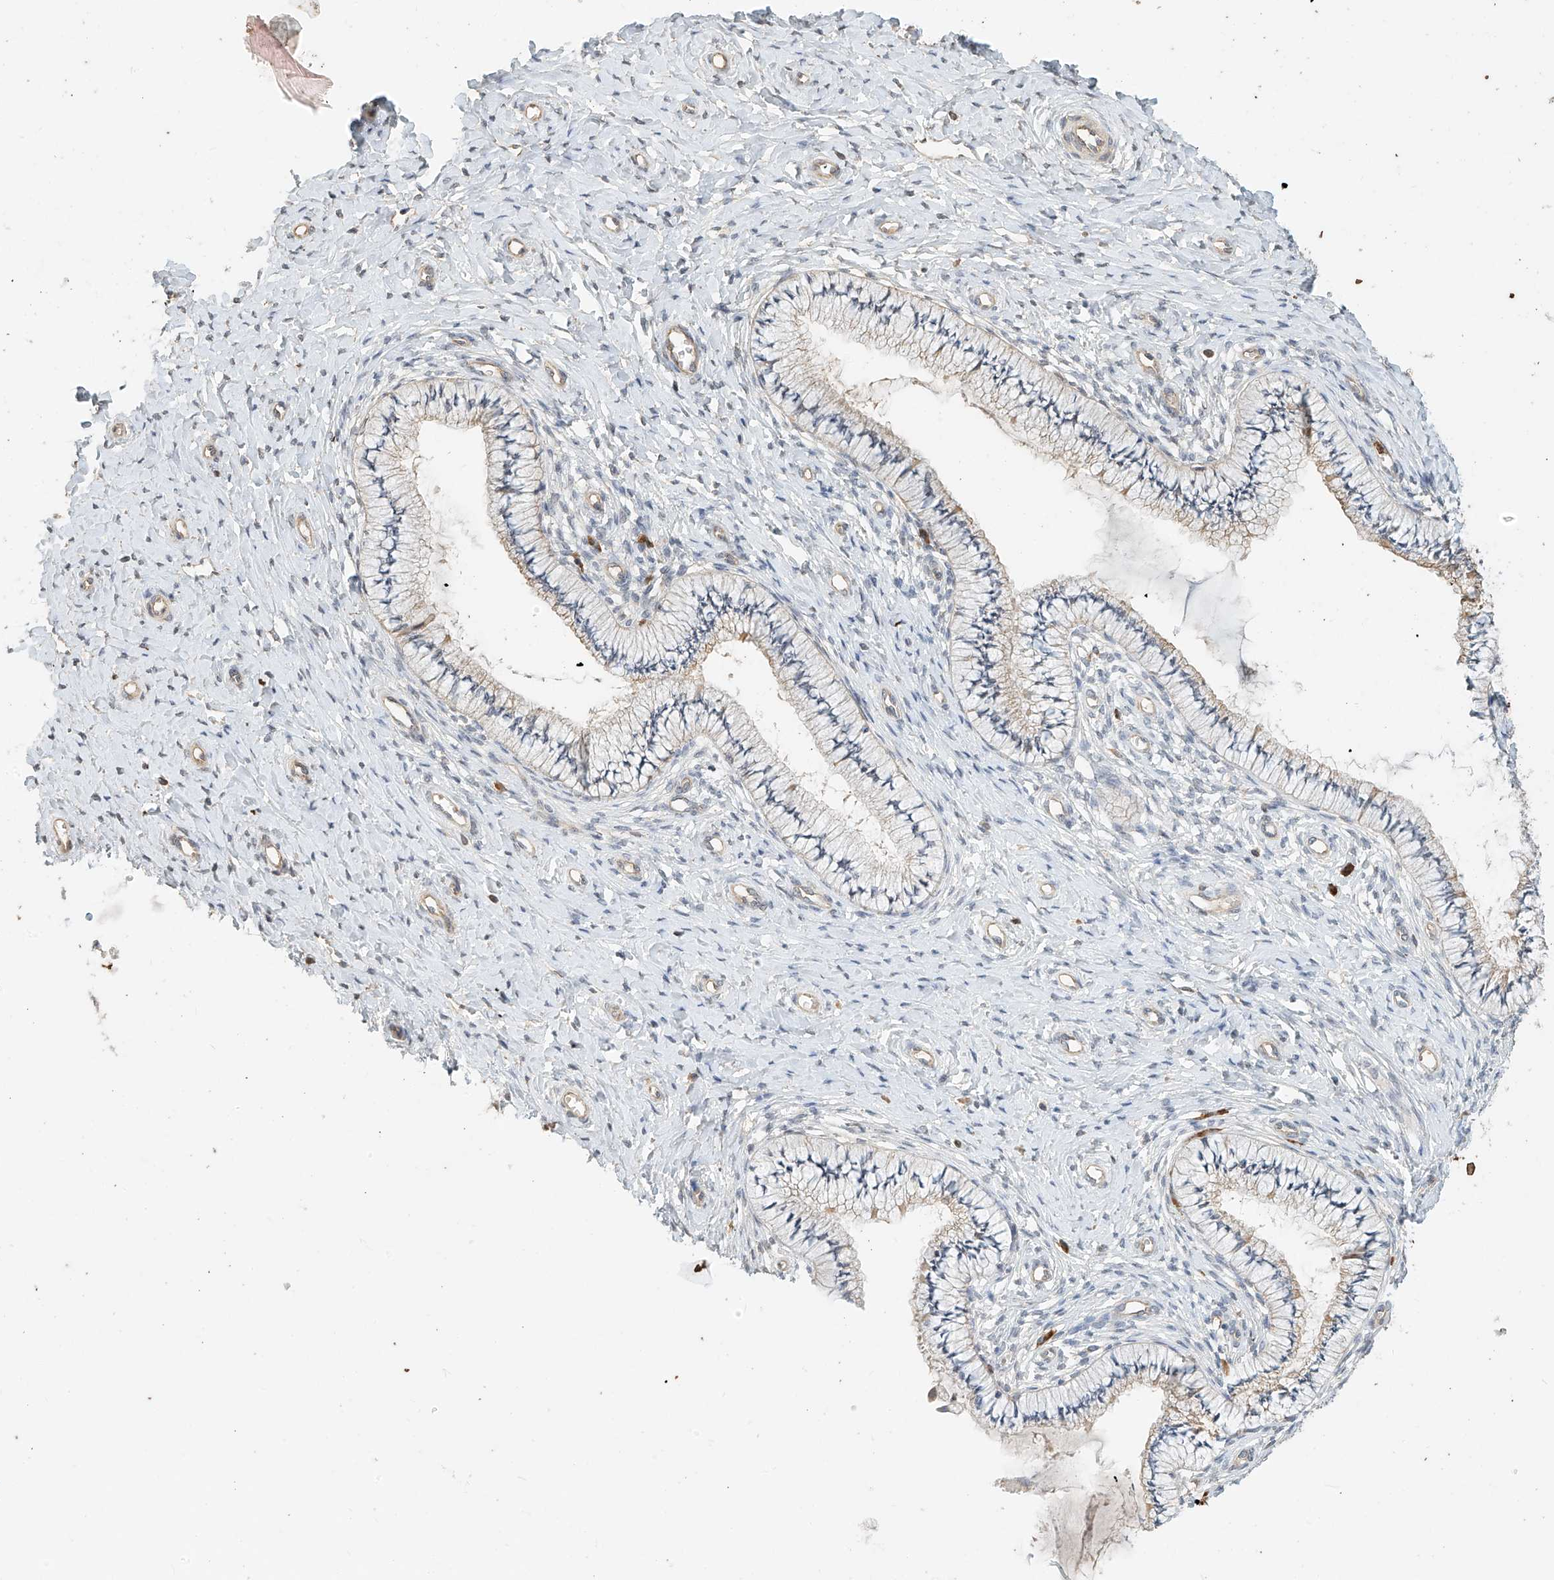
{"staining": {"intensity": "moderate", "quantity": "25%-75%", "location": "cytoplasmic/membranous"}, "tissue": "cervix", "cell_type": "Glandular cells", "image_type": "normal", "snomed": [{"axis": "morphology", "description": "Normal tissue, NOS"}, {"axis": "topography", "description": "Cervix"}], "caption": "Protein staining of benign cervix shows moderate cytoplasmic/membranous expression in about 25%-75% of glandular cells. The staining is performed using DAB brown chromogen to label protein expression. The nuclei are counter-stained blue using hematoxylin.", "gene": "OFD1", "patient": {"sex": "female", "age": 36}}